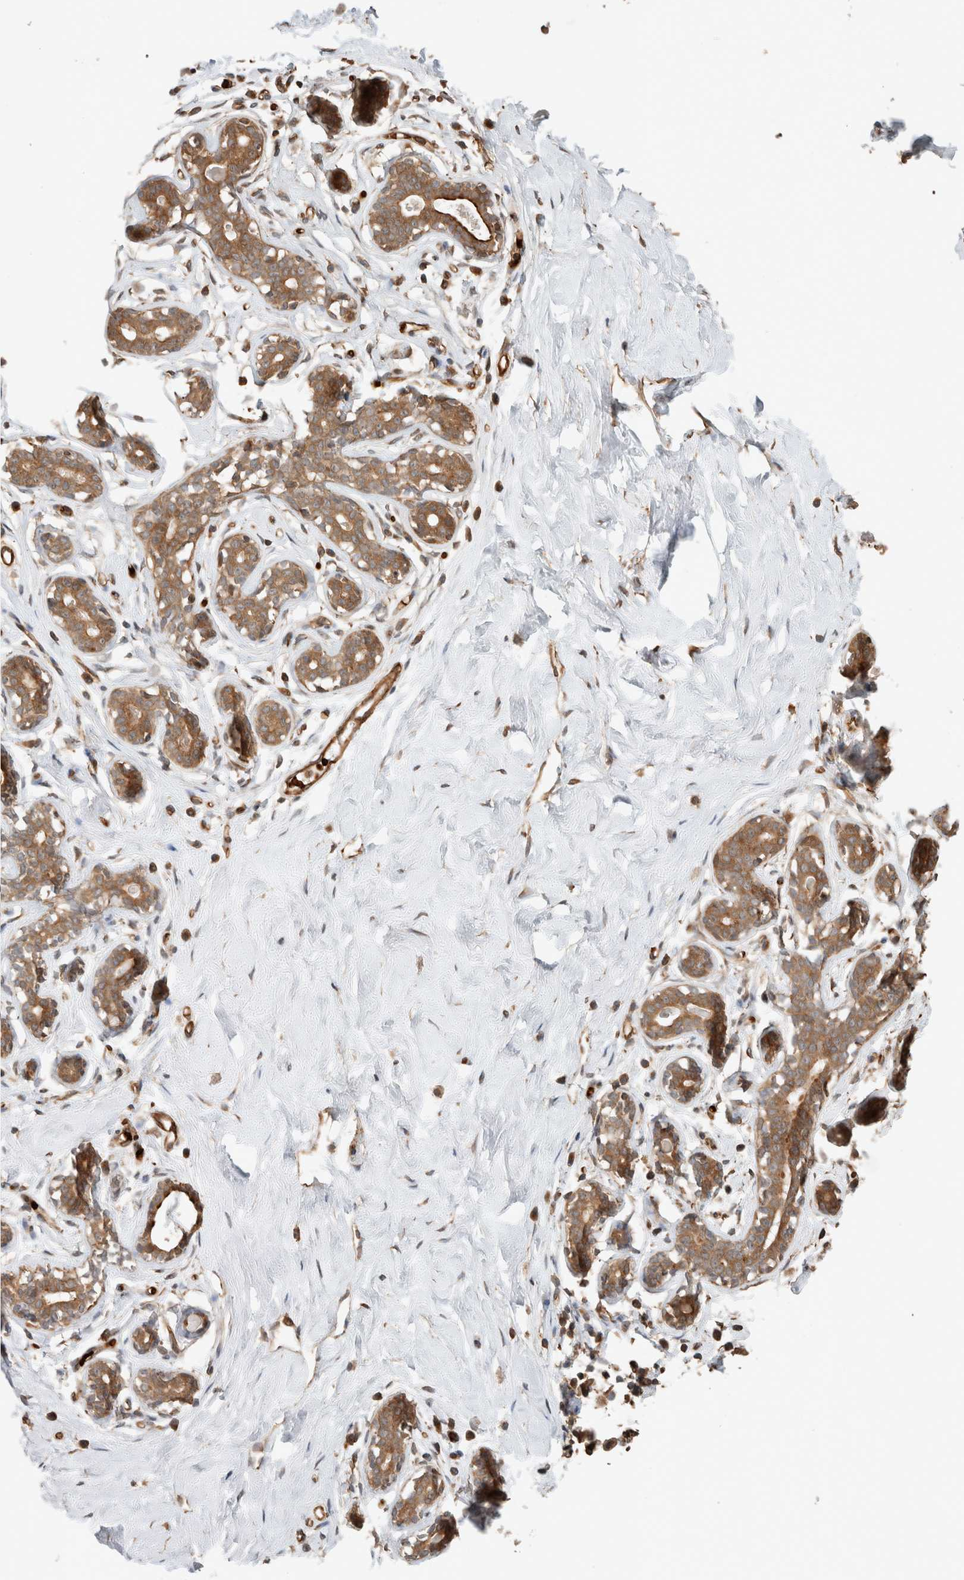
{"staining": {"intensity": "moderate", "quantity": ">75%", "location": "cytoplasmic/membranous"}, "tissue": "breast", "cell_type": "Adipocytes", "image_type": "normal", "snomed": [{"axis": "morphology", "description": "Normal tissue, NOS"}, {"axis": "topography", "description": "Breast"}], "caption": "A medium amount of moderate cytoplasmic/membranous positivity is identified in approximately >75% of adipocytes in normal breast. (DAB (3,3'-diaminobenzidine) IHC with brightfield microscopy, high magnification).", "gene": "OTUD6B", "patient": {"sex": "female", "age": 23}}